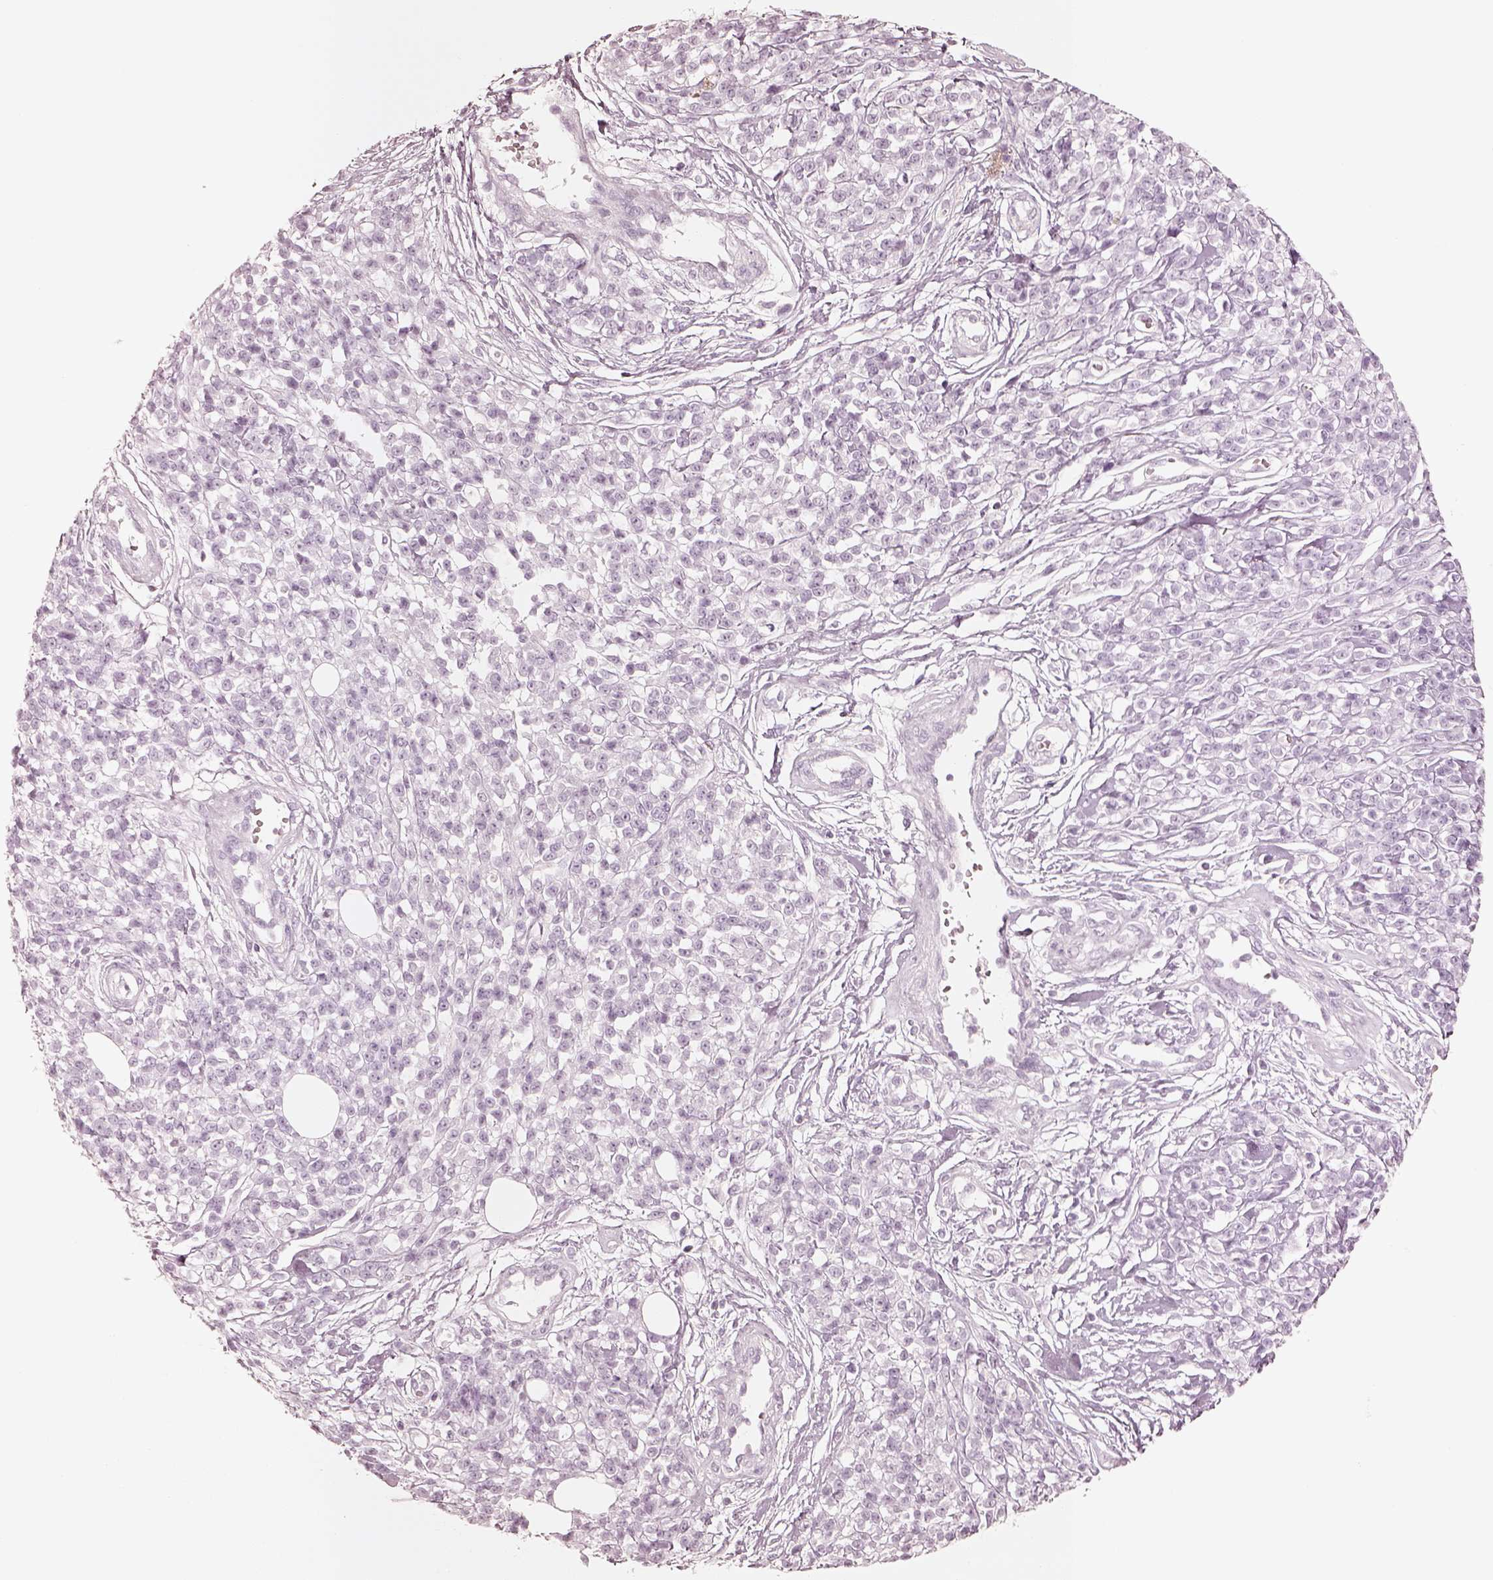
{"staining": {"intensity": "negative", "quantity": "none", "location": "none"}, "tissue": "melanoma", "cell_type": "Tumor cells", "image_type": "cancer", "snomed": [{"axis": "morphology", "description": "Malignant melanoma, NOS"}, {"axis": "topography", "description": "Skin"}, {"axis": "topography", "description": "Skin of trunk"}], "caption": "DAB (3,3'-diaminobenzidine) immunohistochemical staining of melanoma shows no significant staining in tumor cells.", "gene": "KRT72", "patient": {"sex": "male", "age": 74}}